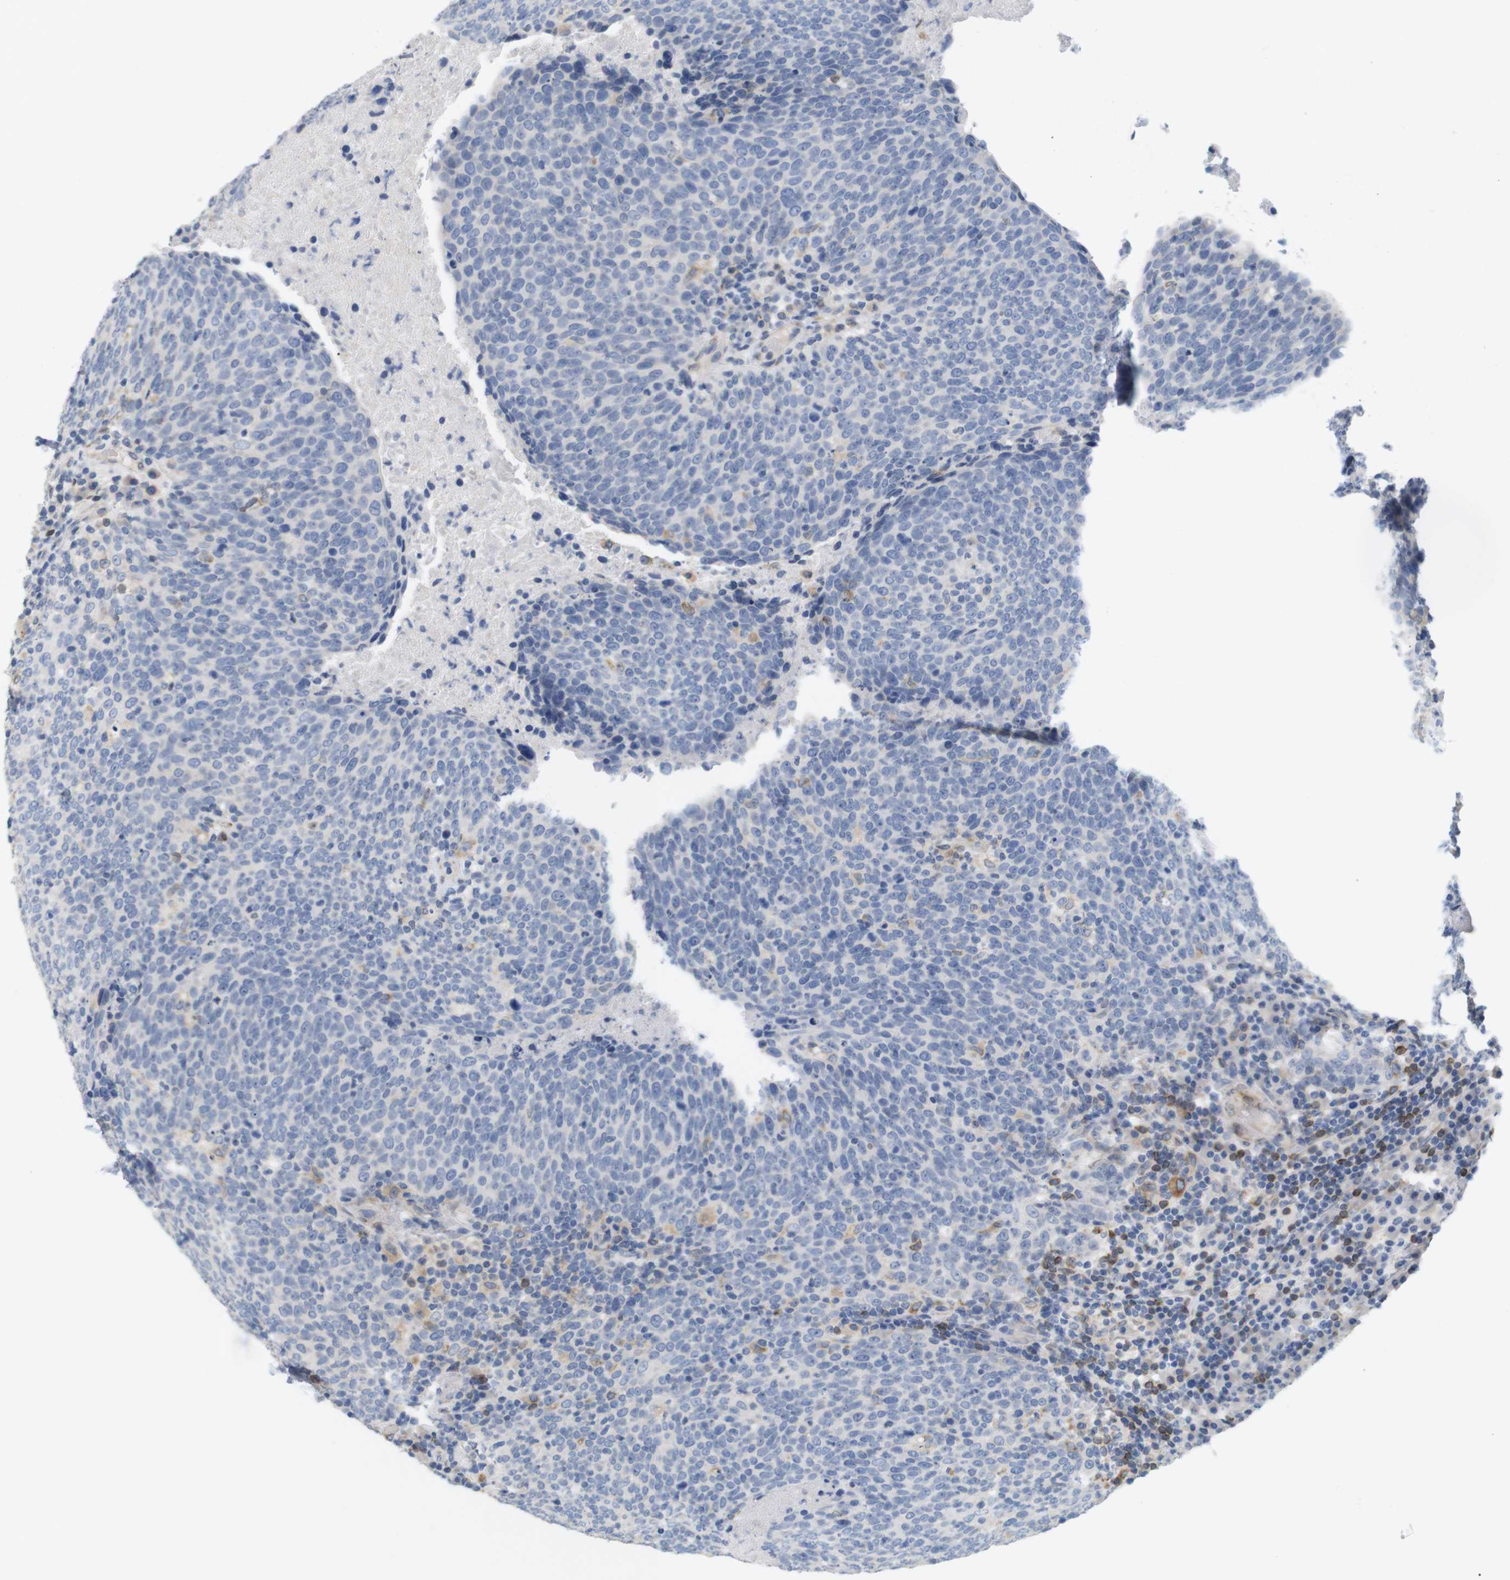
{"staining": {"intensity": "negative", "quantity": "none", "location": "none"}, "tissue": "head and neck cancer", "cell_type": "Tumor cells", "image_type": "cancer", "snomed": [{"axis": "morphology", "description": "Squamous cell carcinoma, NOS"}, {"axis": "morphology", "description": "Squamous cell carcinoma, metastatic, NOS"}, {"axis": "topography", "description": "Lymph node"}, {"axis": "topography", "description": "Head-Neck"}], "caption": "Metastatic squamous cell carcinoma (head and neck) stained for a protein using immunohistochemistry reveals no positivity tumor cells.", "gene": "ITPR1", "patient": {"sex": "male", "age": 62}}